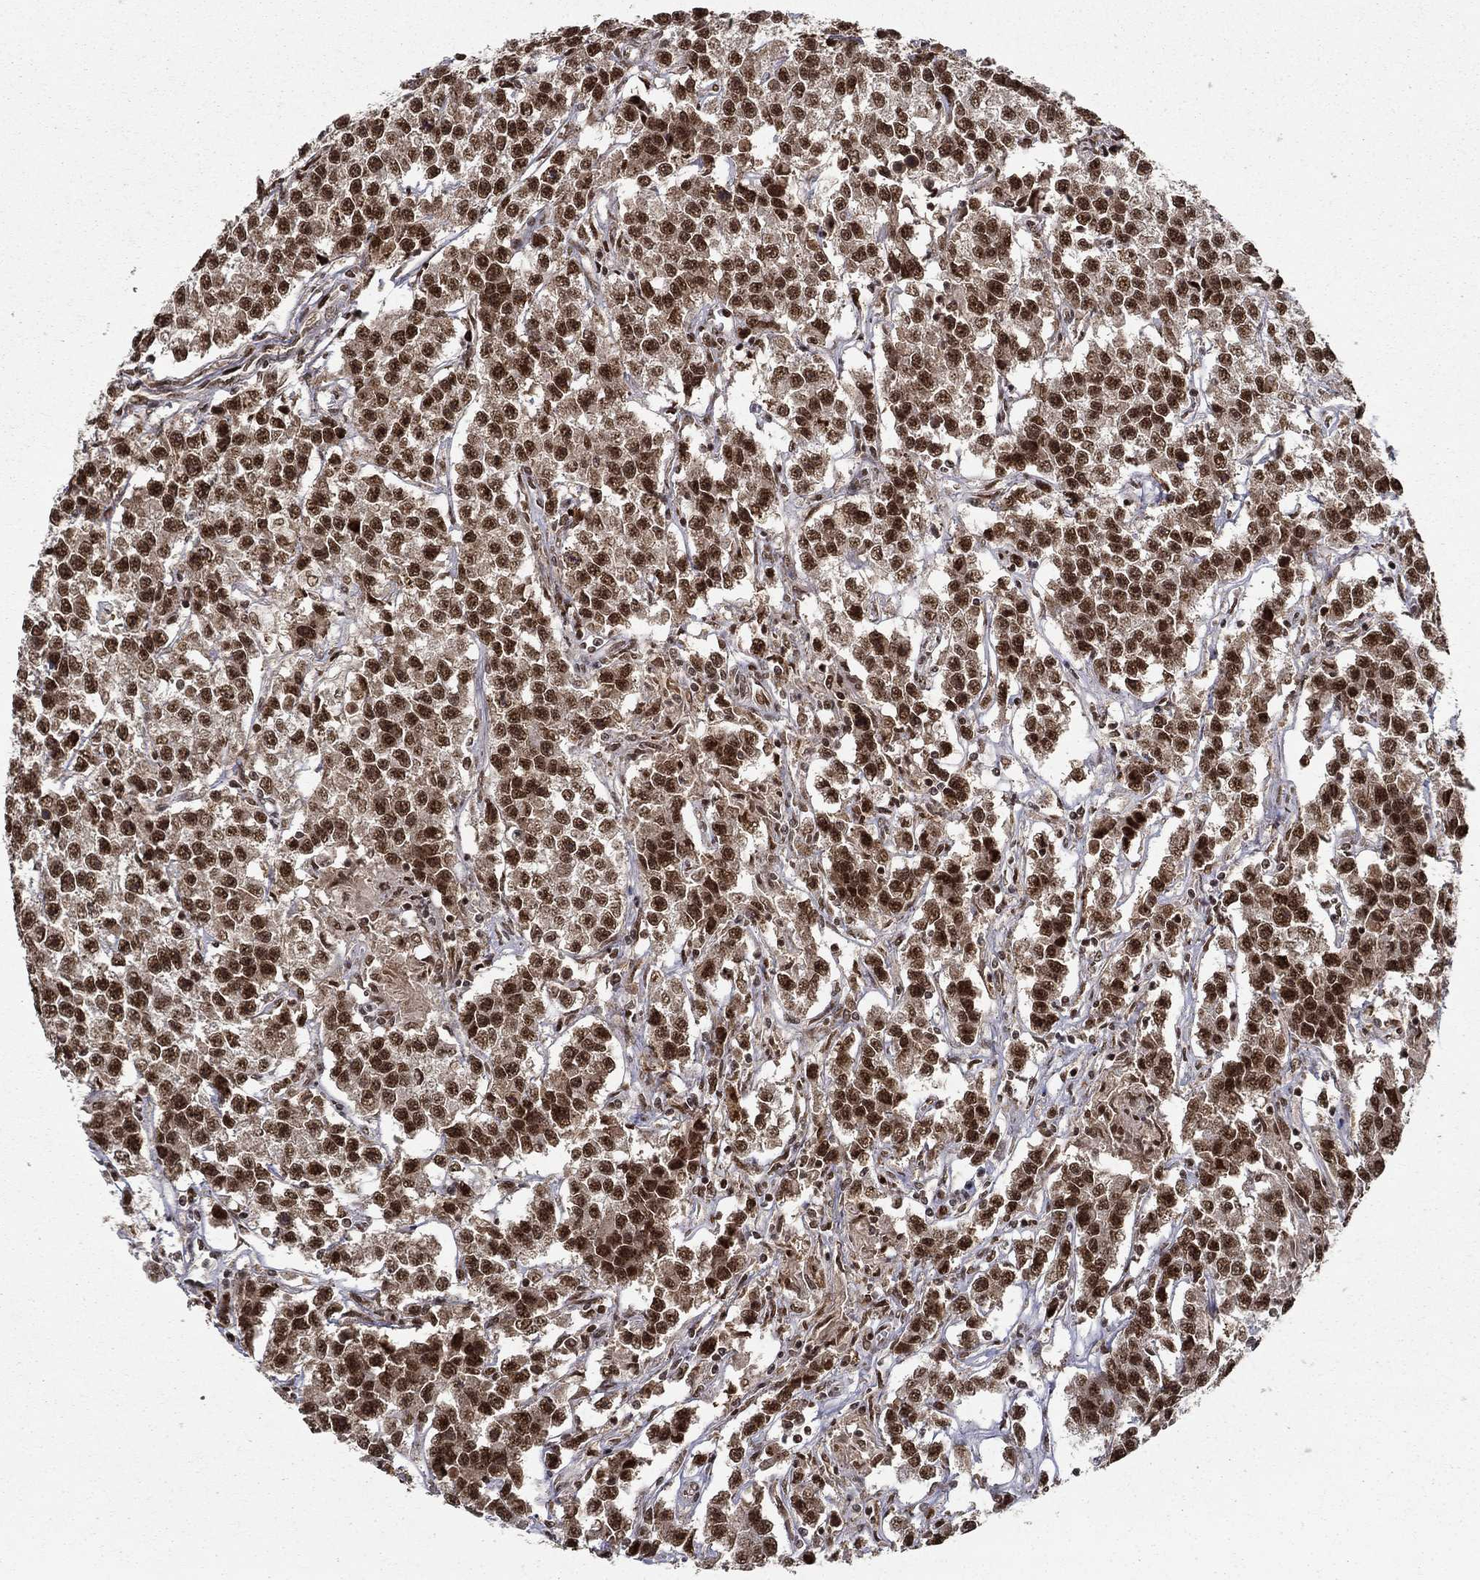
{"staining": {"intensity": "strong", "quantity": ">75%", "location": "nuclear"}, "tissue": "testis cancer", "cell_type": "Tumor cells", "image_type": "cancer", "snomed": [{"axis": "morphology", "description": "Seminoma, NOS"}, {"axis": "topography", "description": "Testis"}], "caption": "Strong nuclear expression for a protein is present in about >75% of tumor cells of testis cancer using immunohistochemistry.", "gene": "CDCA7L", "patient": {"sex": "male", "age": 59}}